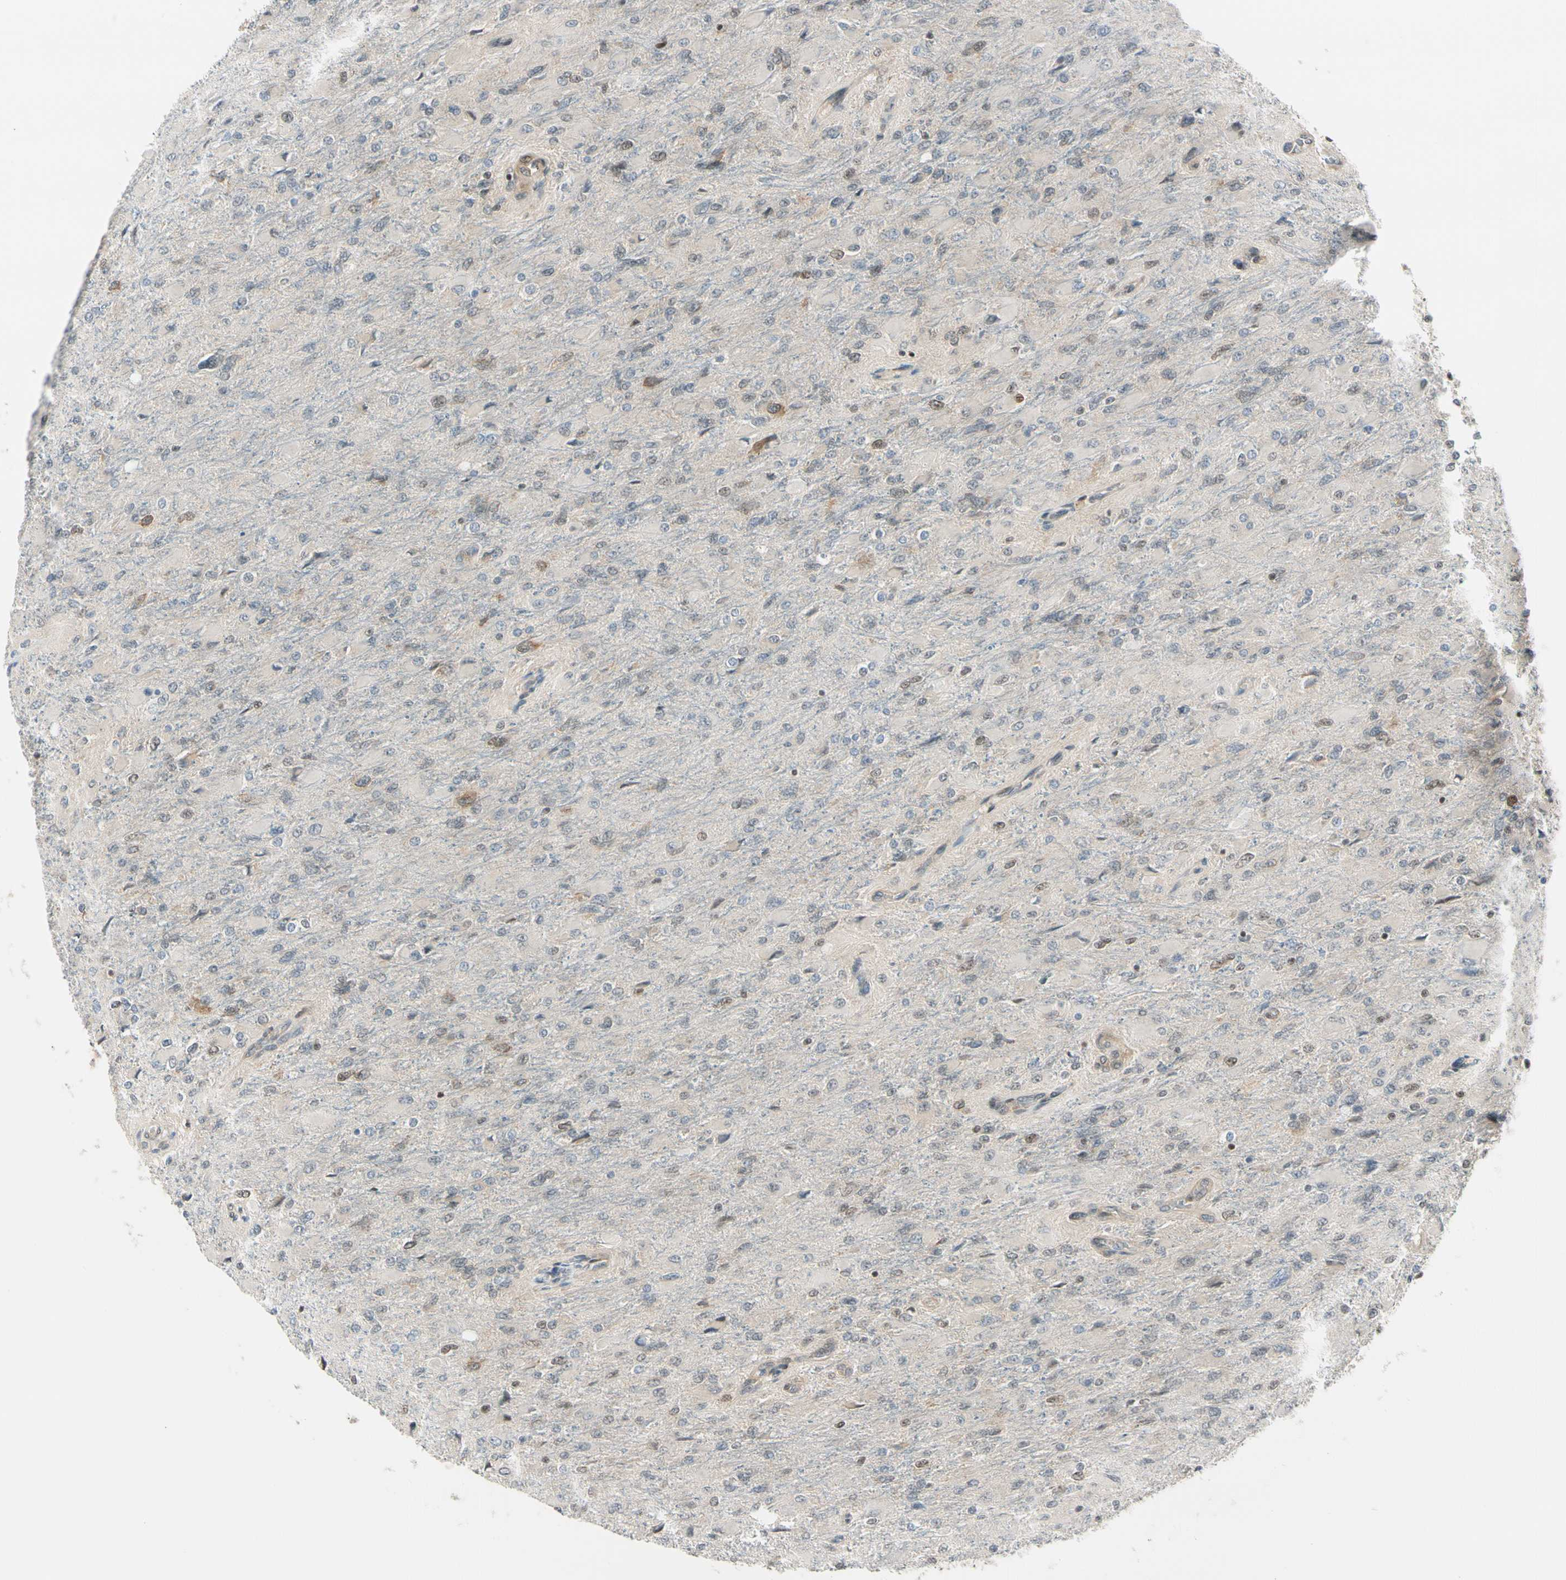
{"staining": {"intensity": "weak", "quantity": "<25%", "location": "nuclear"}, "tissue": "glioma", "cell_type": "Tumor cells", "image_type": "cancer", "snomed": [{"axis": "morphology", "description": "Glioma, malignant, High grade"}, {"axis": "topography", "description": "Cerebral cortex"}], "caption": "Immunohistochemistry (IHC) micrograph of human malignant high-grade glioma stained for a protein (brown), which displays no positivity in tumor cells.", "gene": "DAXX", "patient": {"sex": "female", "age": 36}}